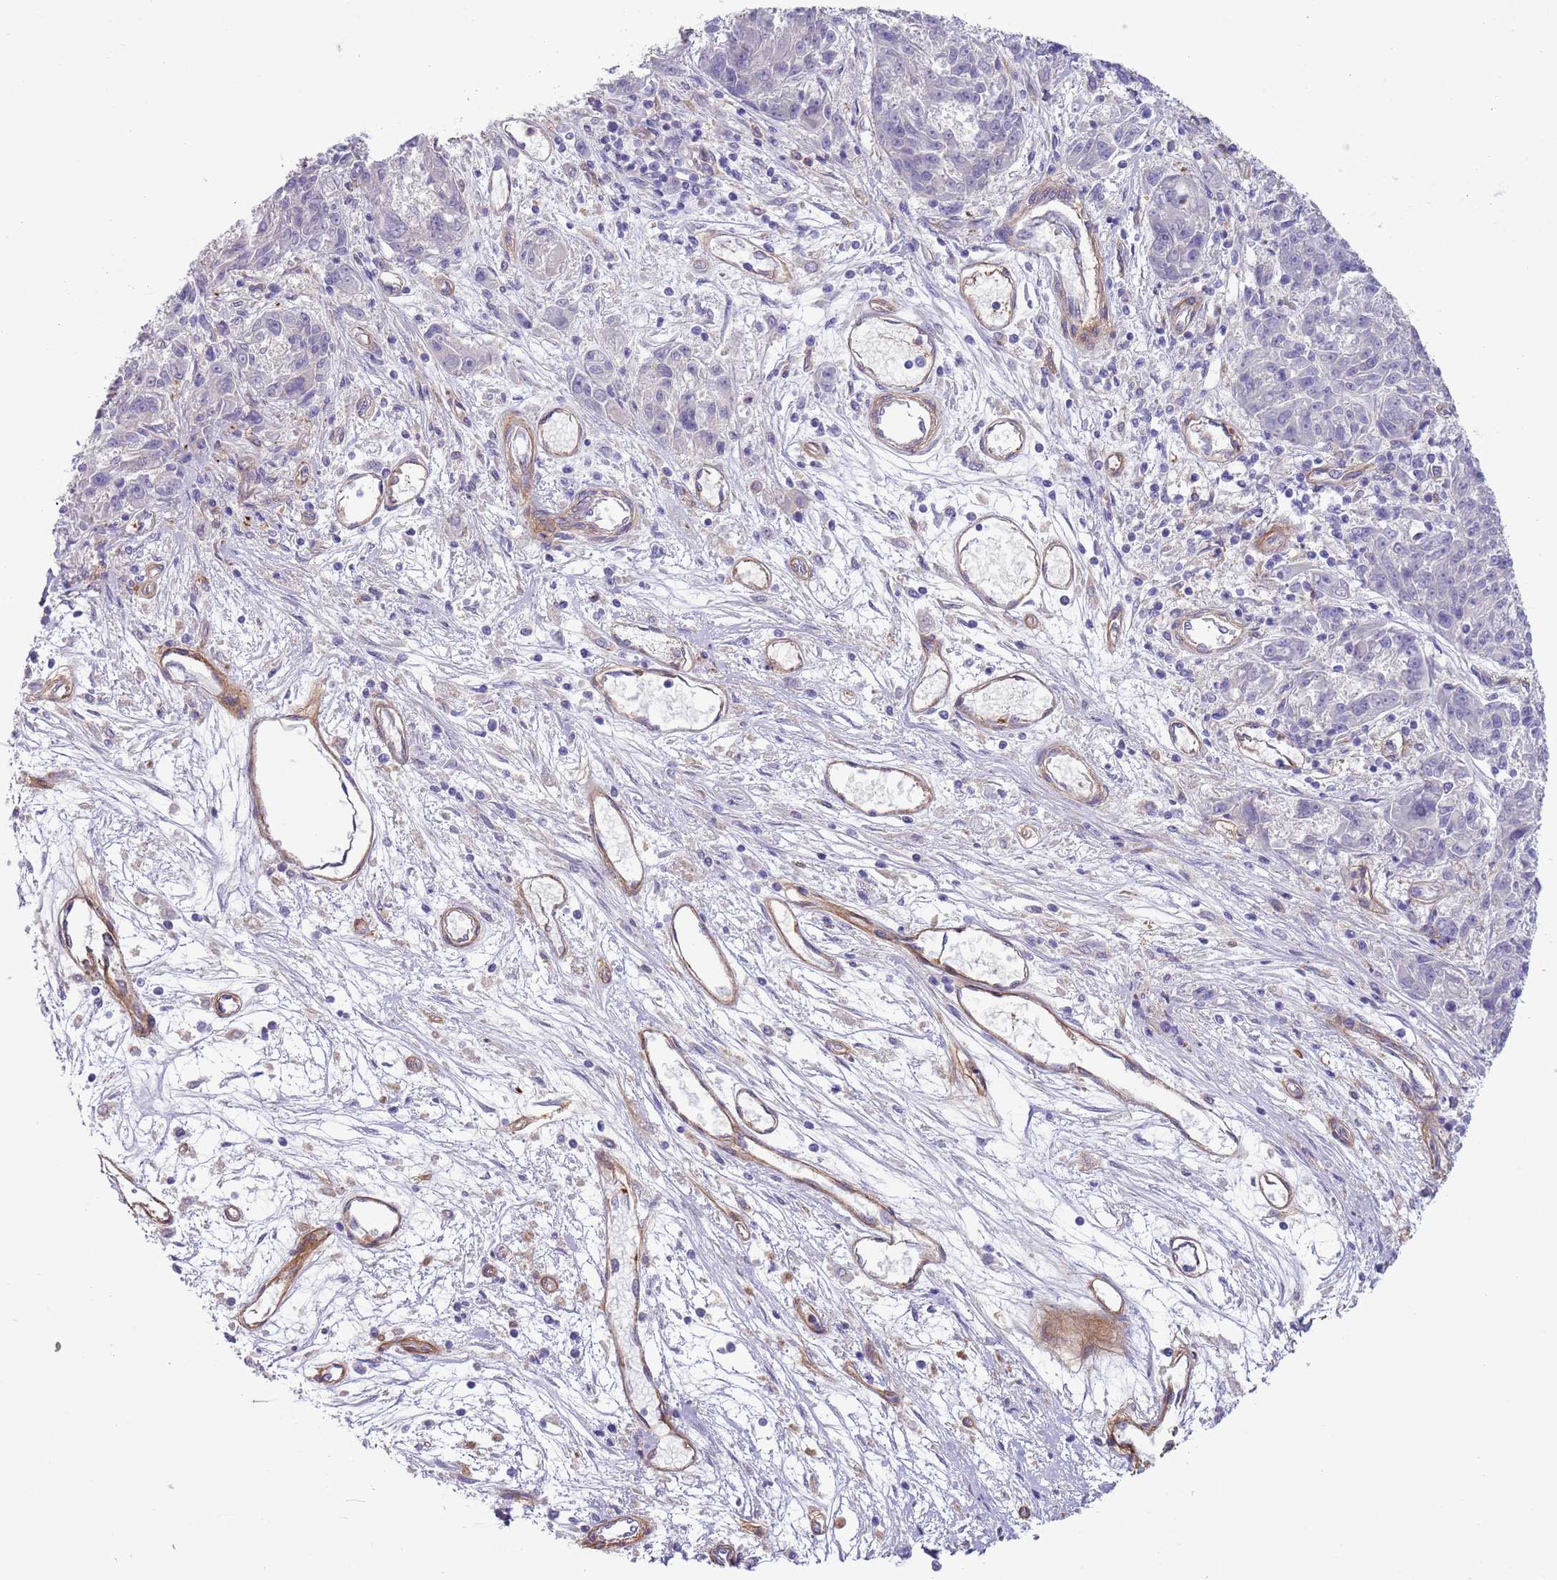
{"staining": {"intensity": "negative", "quantity": "none", "location": "none"}, "tissue": "melanoma", "cell_type": "Tumor cells", "image_type": "cancer", "snomed": [{"axis": "morphology", "description": "Malignant melanoma, NOS"}, {"axis": "topography", "description": "Skin"}], "caption": "Tumor cells show no significant staining in malignant melanoma.", "gene": "TINAGL1", "patient": {"sex": "male", "age": 53}}